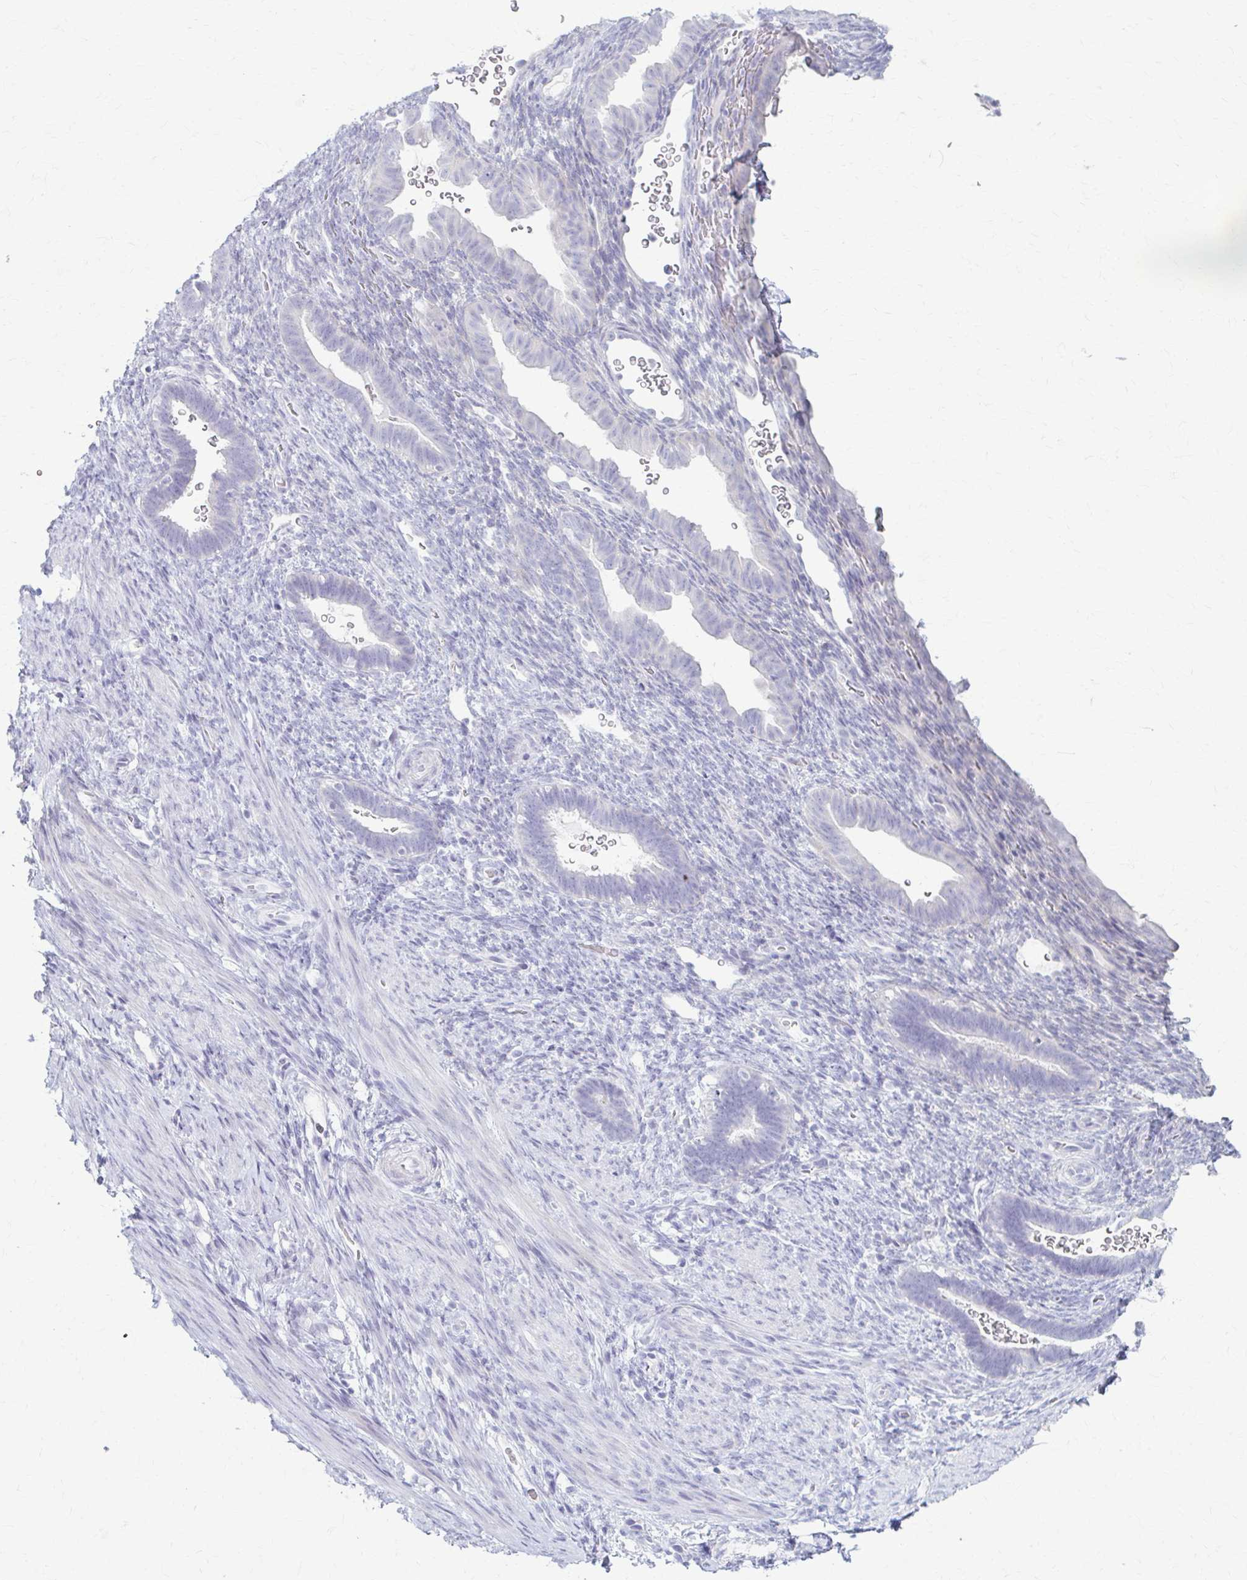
{"staining": {"intensity": "negative", "quantity": "none", "location": "none"}, "tissue": "endometrium", "cell_type": "Cells in endometrial stroma", "image_type": "normal", "snomed": [{"axis": "morphology", "description": "Normal tissue, NOS"}, {"axis": "topography", "description": "Endometrium"}], "caption": "Endometrium stained for a protein using IHC reveals no expression cells in endometrial stroma.", "gene": "LDLRAP1", "patient": {"sex": "female", "age": 34}}